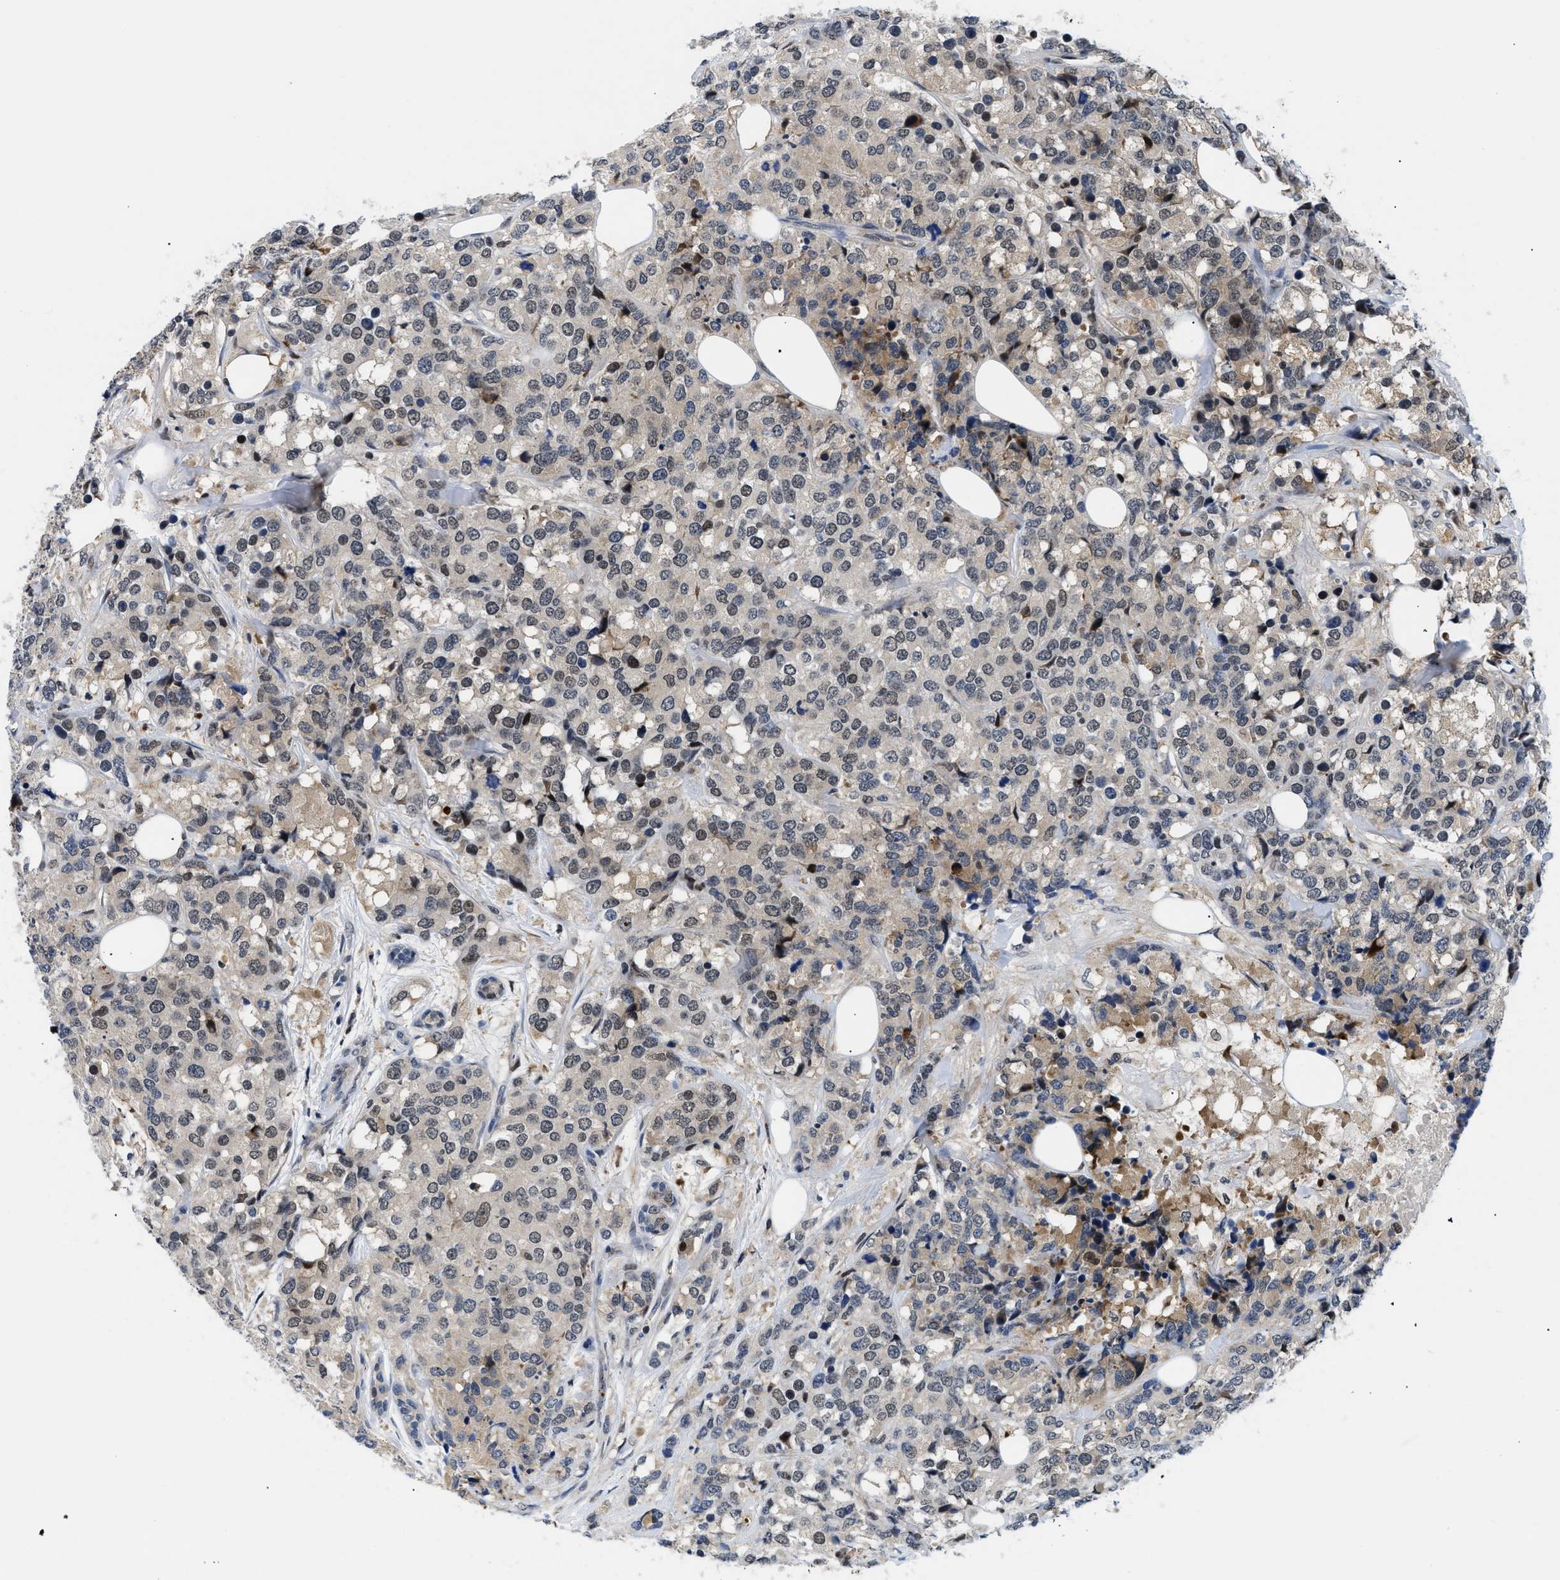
{"staining": {"intensity": "moderate", "quantity": "<25%", "location": "nuclear"}, "tissue": "breast cancer", "cell_type": "Tumor cells", "image_type": "cancer", "snomed": [{"axis": "morphology", "description": "Lobular carcinoma"}, {"axis": "topography", "description": "Breast"}], "caption": "Immunohistochemical staining of human breast cancer displays moderate nuclear protein positivity in about <25% of tumor cells.", "gene": "SLC29A2", "patient": {"sex": "female", "age": 59}}